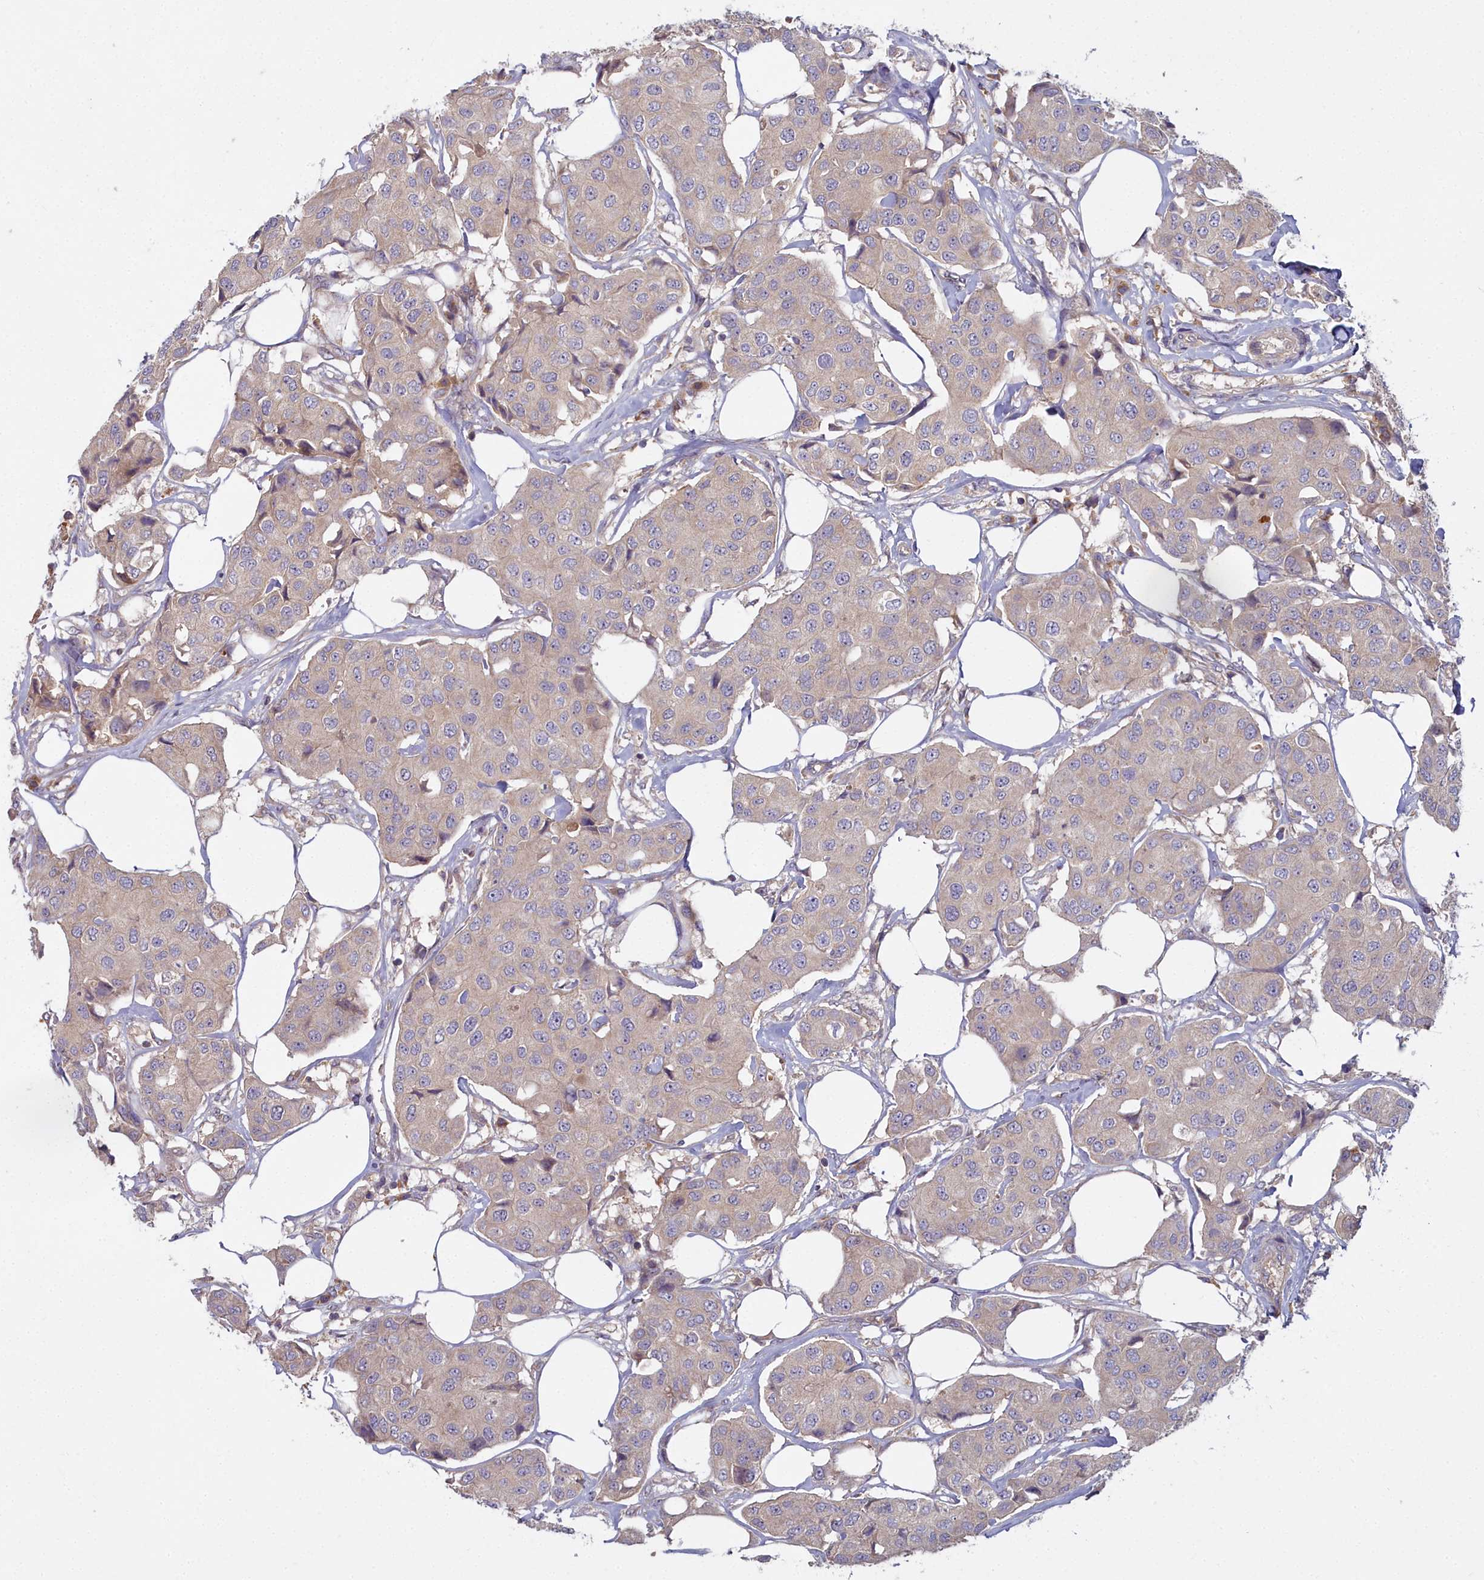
{"staining": {"intensity": "negative", "quantity": "none", "location": "none"}, "tissue": "breast cancer", "cell_type": "Tumor cells", "image_type": "cancer", "snomed": [{"axis": "morphology", "description": "Duct carcinoma"}, {"axis": "topography", "description": "Breast"}], "caption": "Immunohistochemical staining of infiltrating ductal carcinoma (breast) exhibits no significant staining in tumor cells. (DAB IHC, high magnification).", "gene": "CCDC167", "patient": {"sex": "female", "age": 80}}